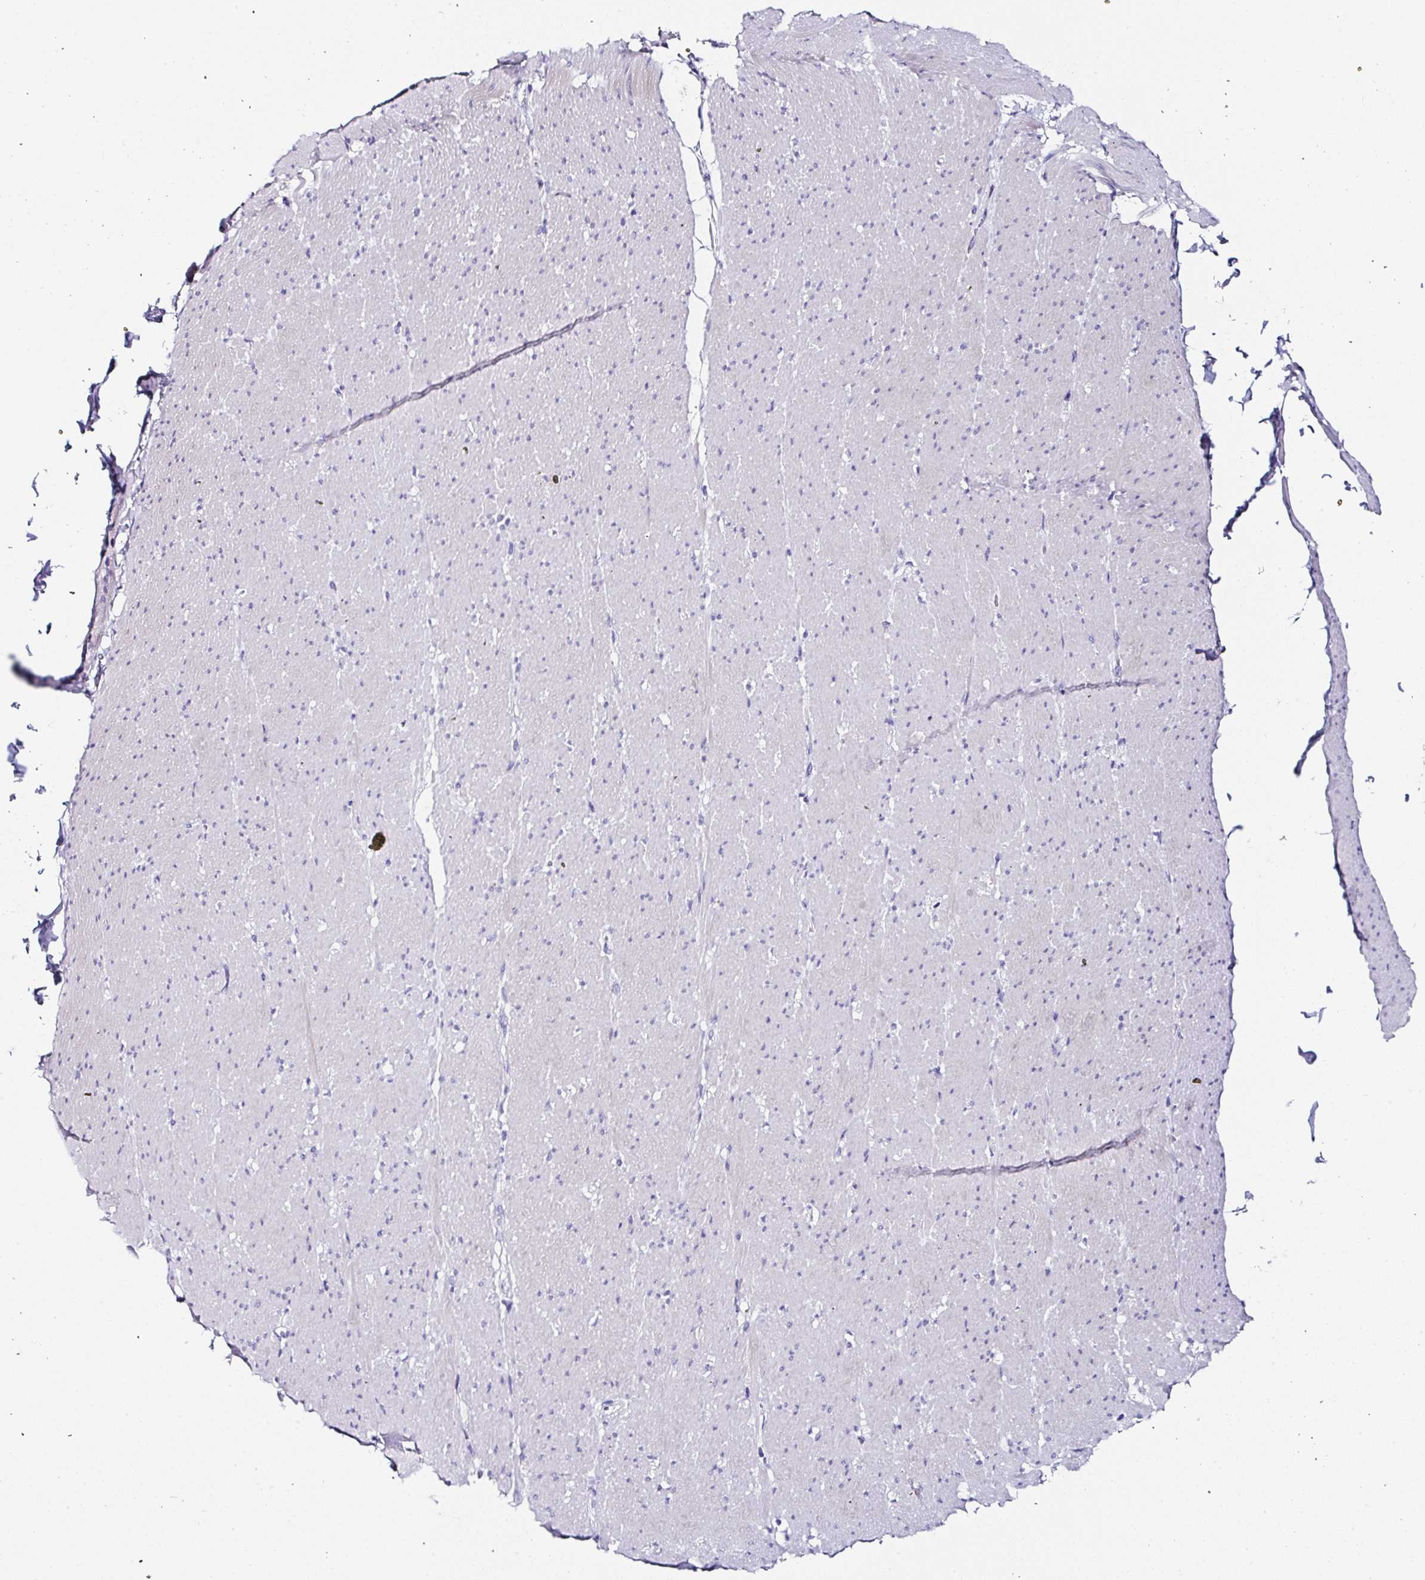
{"staining": {"intensity": "negative", "quantity": "none", "location": "none"}, "tissue": "smooth muscle", "cell_type": "Smooth muscle cells", "image_type": "normal", "snomed": [{"axis": "morphology", "description": "Normal tissue, NOS"}, {"axis": "topography", "description": "Smooth muscle"}, {"axis": "topography", "description": "Rectum"}], "caption": "Immunohistochemical staining of unremarkable human smooth muscle displays no significant positivity in smooth muscle cells. (DAB (3,3'-diaminobenzidine) immunohistochemistry, high magnification).", "gene": "UGT3A1", "patient": {"sex": "male", "age": 53}}